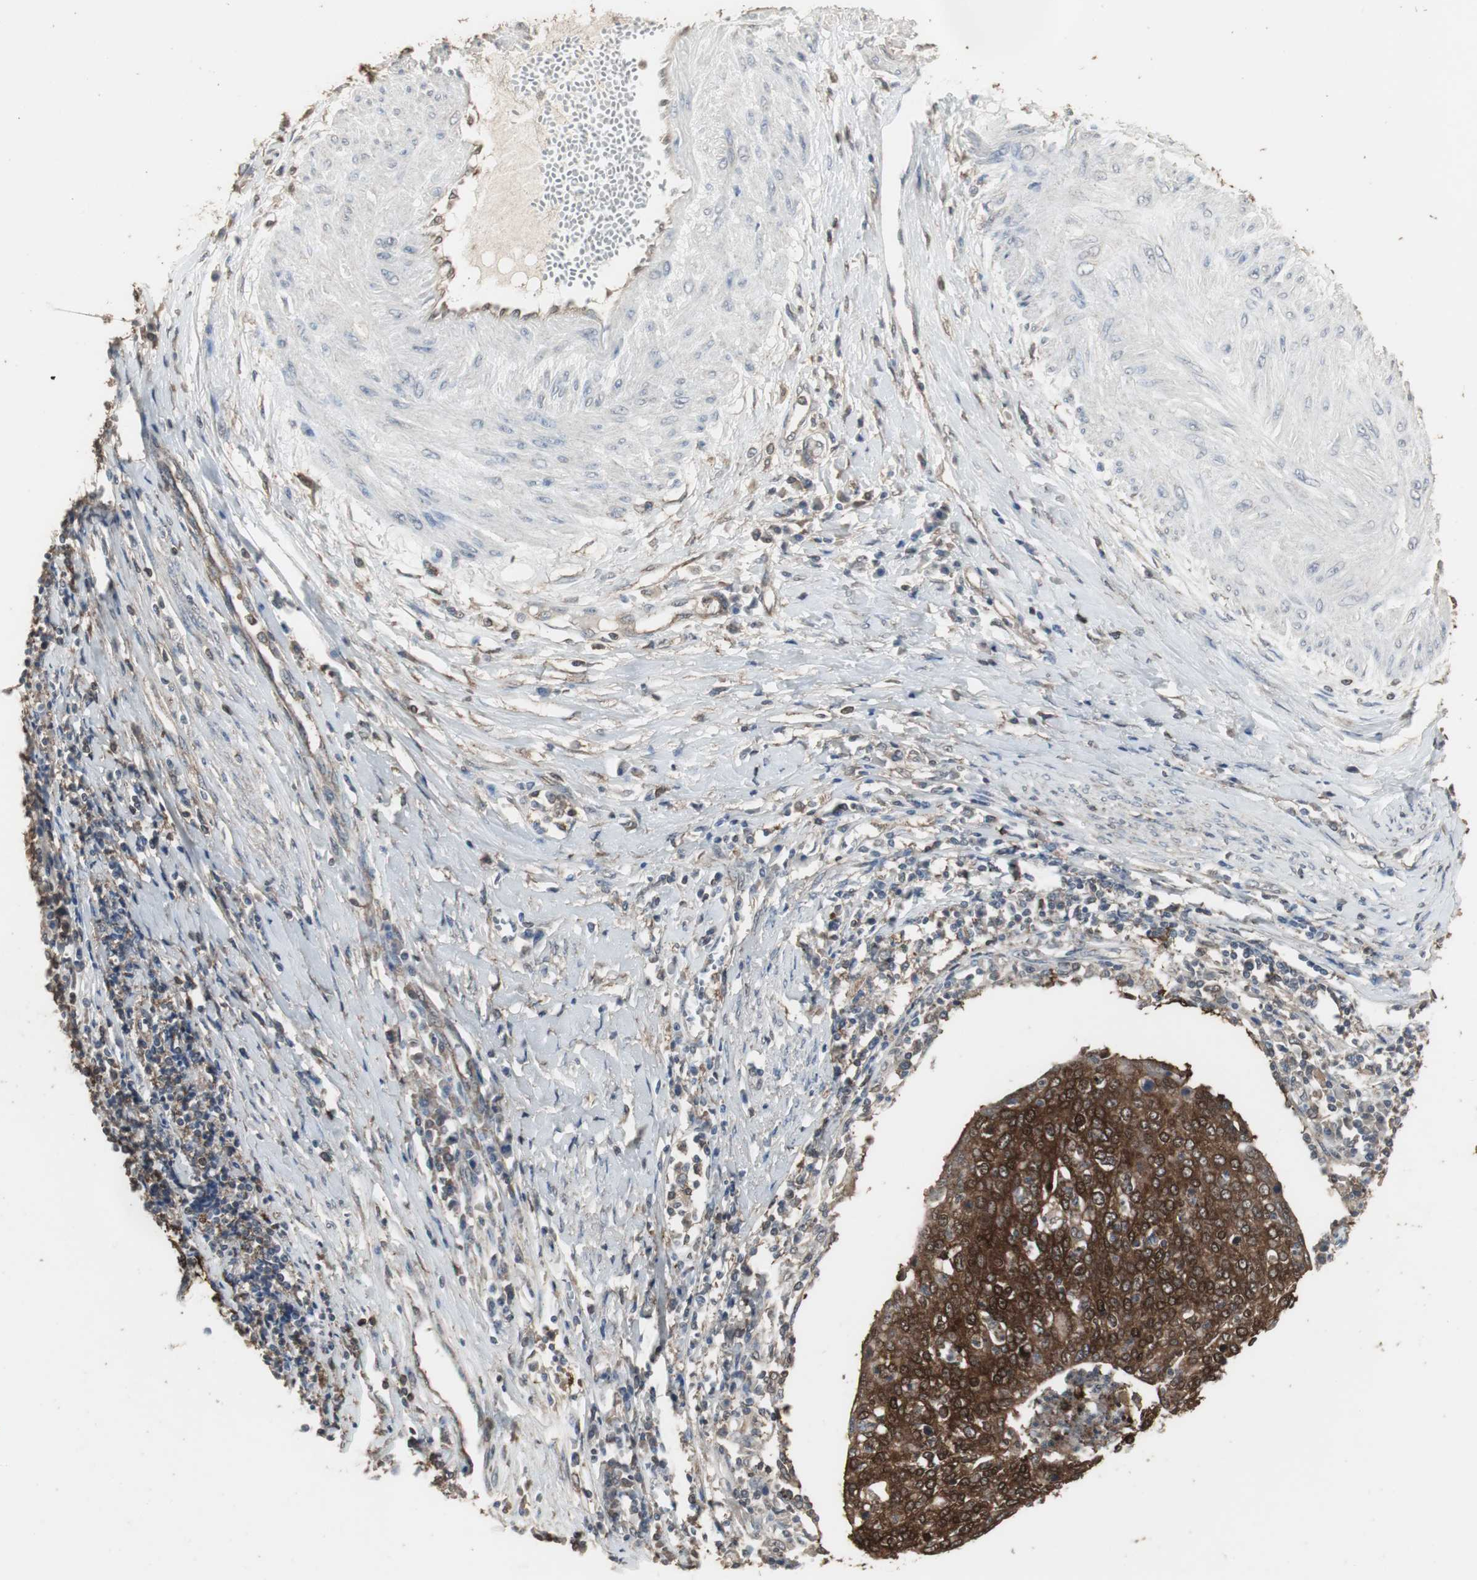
{"staining": {"intensity": "strong", "quantity": ">75%", "location": "cytoplasmic/membranous"}, "tissue": "cervical cancer", "cell_type": "Tumor cells", "image_type": "cancer", "snomed": [{"axis": "morphology", "description": "Squamous cell carcinoma, NOS"}, {"axis": "topography", "description": "Cervix"}], "caption": "An image of squamous cell carcinoma (cervical) stained for a protein exhibits strong cytoplasmic/membranous brown staining in tumor cells.", "gene": "HPRT1", "patient": {"sex": "female", "age": 40}}